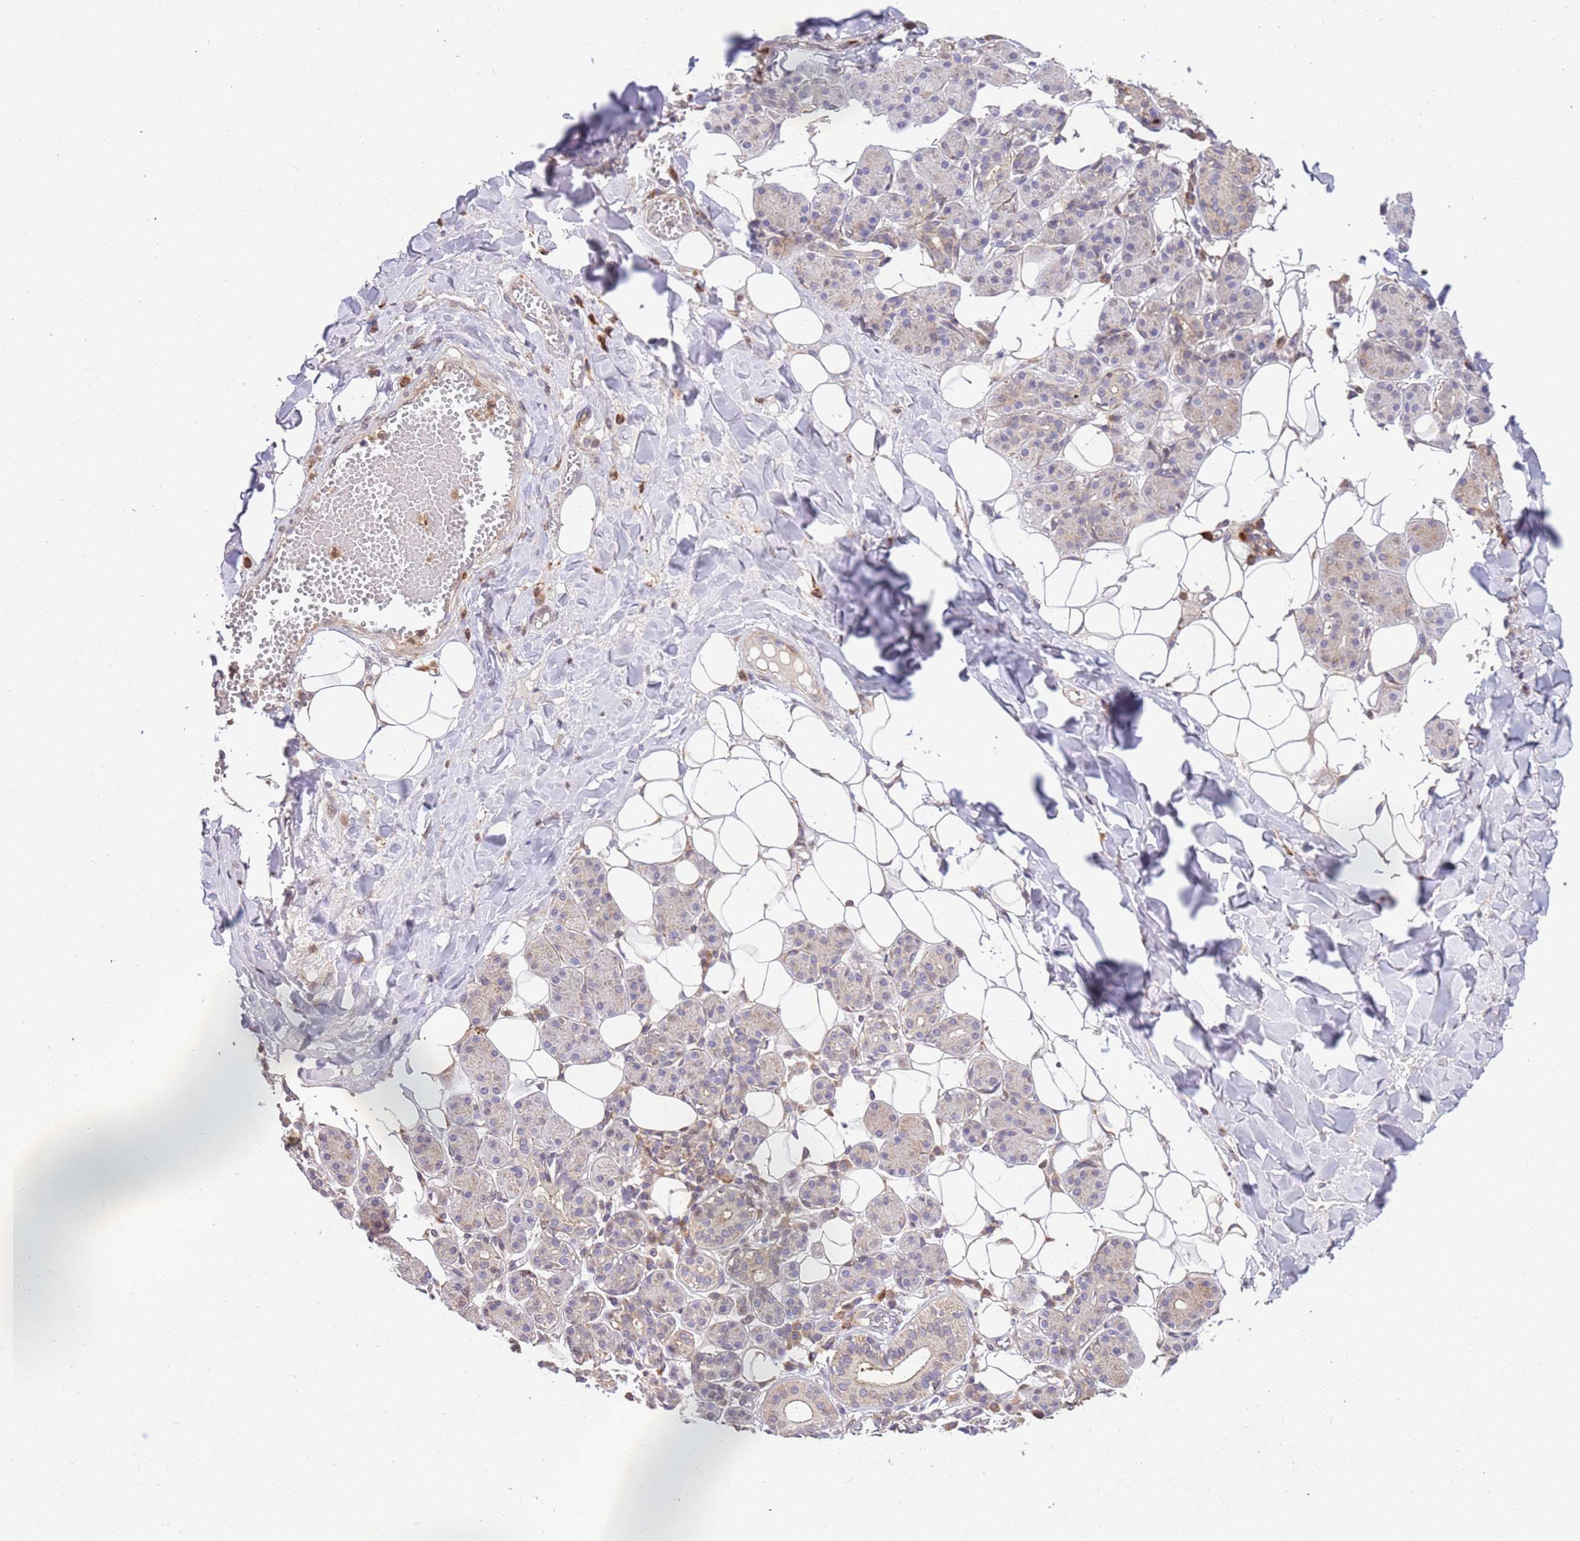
{"staining": {"intensity": "weak", "quantity": "25%-75%", "location": "cytoplasmic/membranous"}, "tissue": "salivary gland", "cell_type": "Glandular cells", "image_type": "normal", "snomed": [{"axis": "morphology", "description": "Normal tissue, NOS"}, {"axis": "topography", "description": "Salivary gland"}], "caption": "Immunohistochemistry (IHC) of normal human salivary gland demonstrates low levels of weak cytoplasmic/membranous expression in about 25%-75% of glandular cells.", "gene": "SLC16A4", "patient": {"sex": "female", "age": 33}}